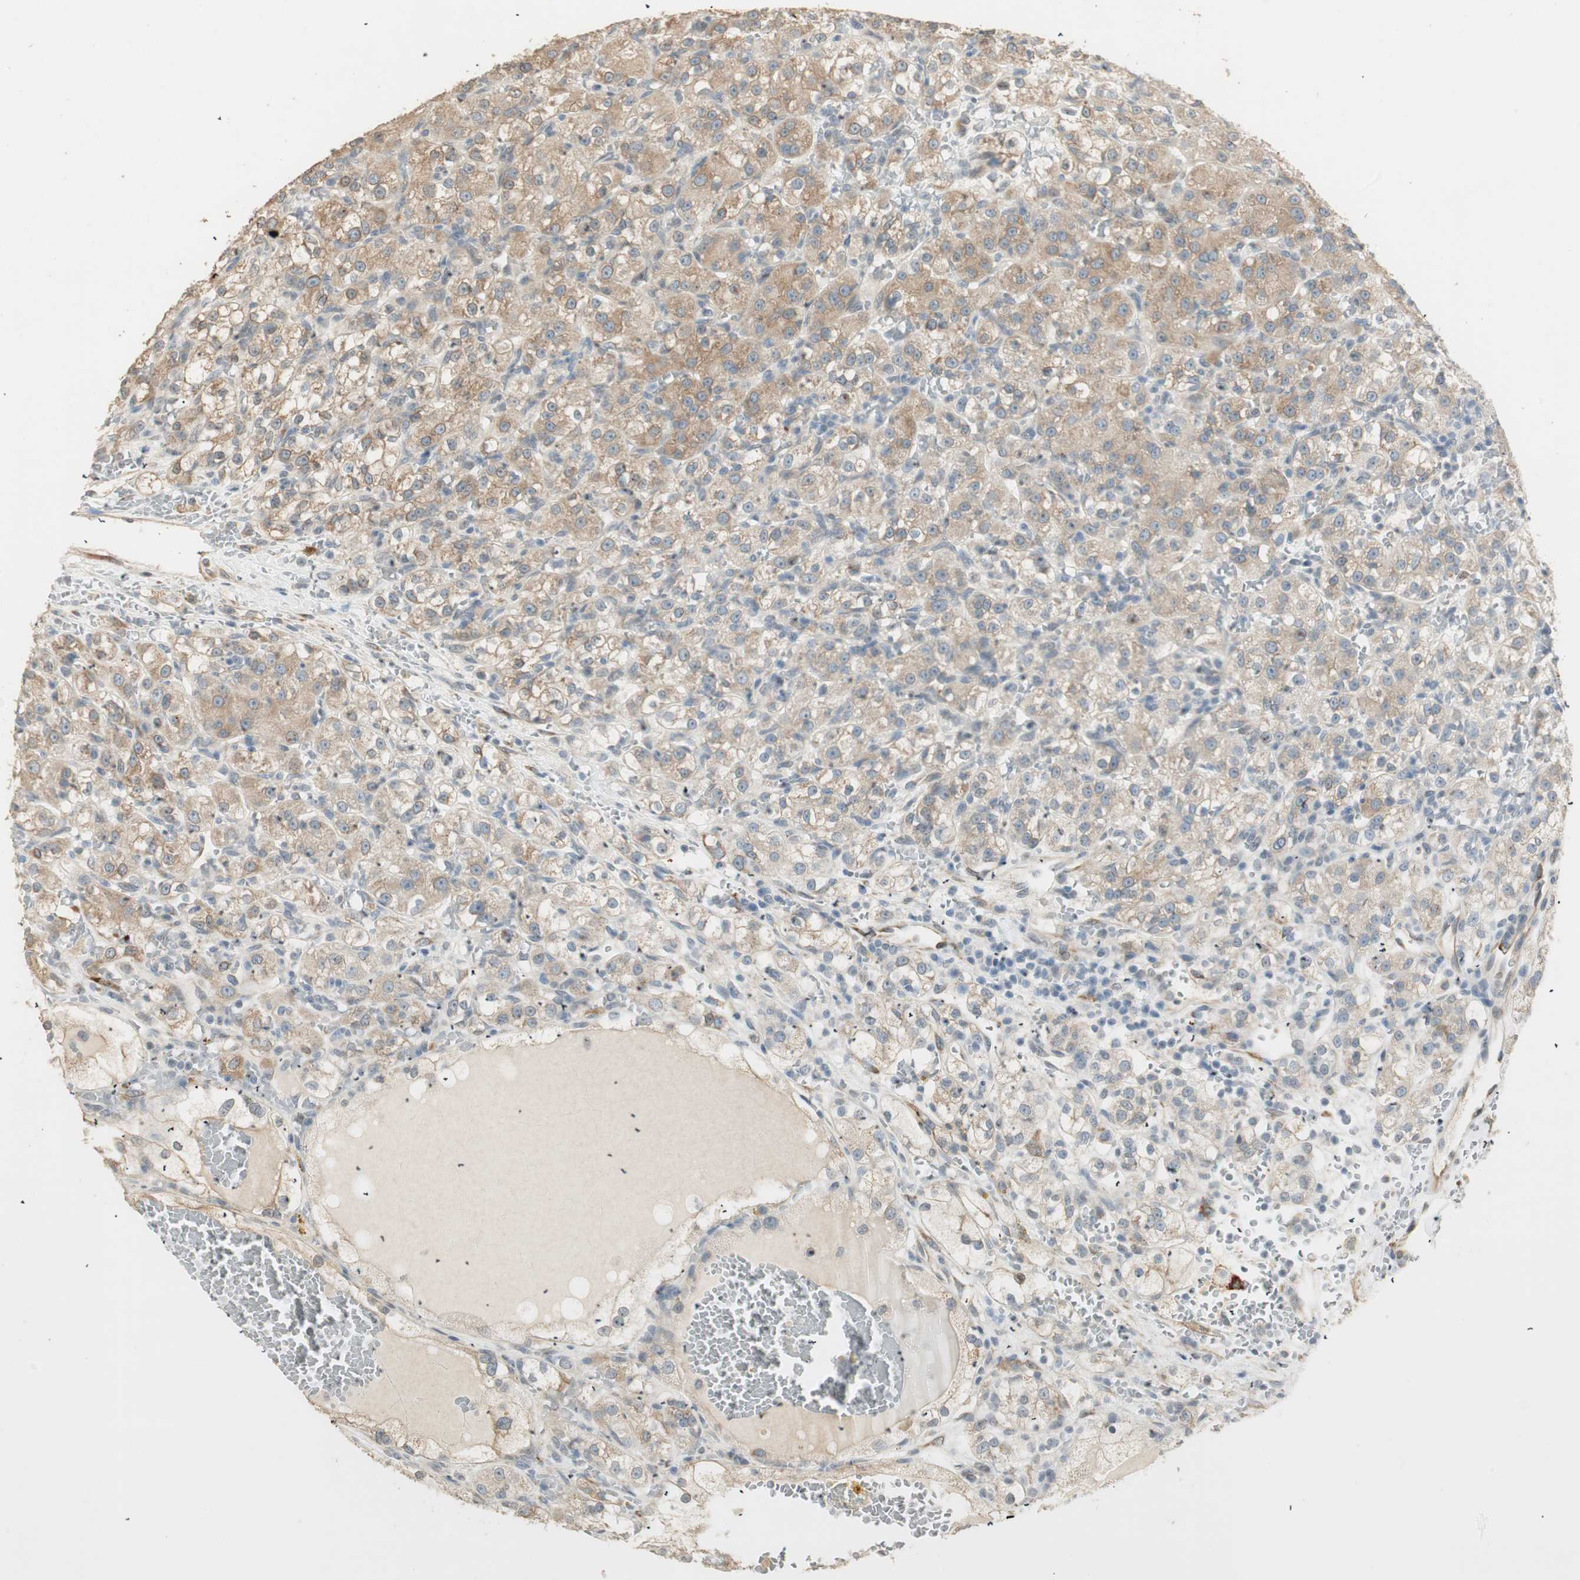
{"staining": {"intensity": "weak", "quantity": ">75%", "location": "cytoplasmic/membranous"}, "tissue": "renal cancer", "cell_type": "Tumor cells", "image_type": "cancer", "snomed": [{"axis": "morphology", "description": "Normal tissue, NOS"}, {"axis": "morphology", "description": "Adenocarcinoma, NOS"}, {"axis": "topography", "description": "Kidney"}], "caption": "Immunohistochemistry (IHC) micrograph of neoplastic tissue: human renal adenocarcinoma stained using immunohistochemistry demonstrates low levels of weak protein expression localized specifically in the cytoplasmic/membranous of tumor cells, appearing as a cytoplasmic/membranous brown color.", "gene": "TASOR", "patient": {"sex": "male", "age": 61}}